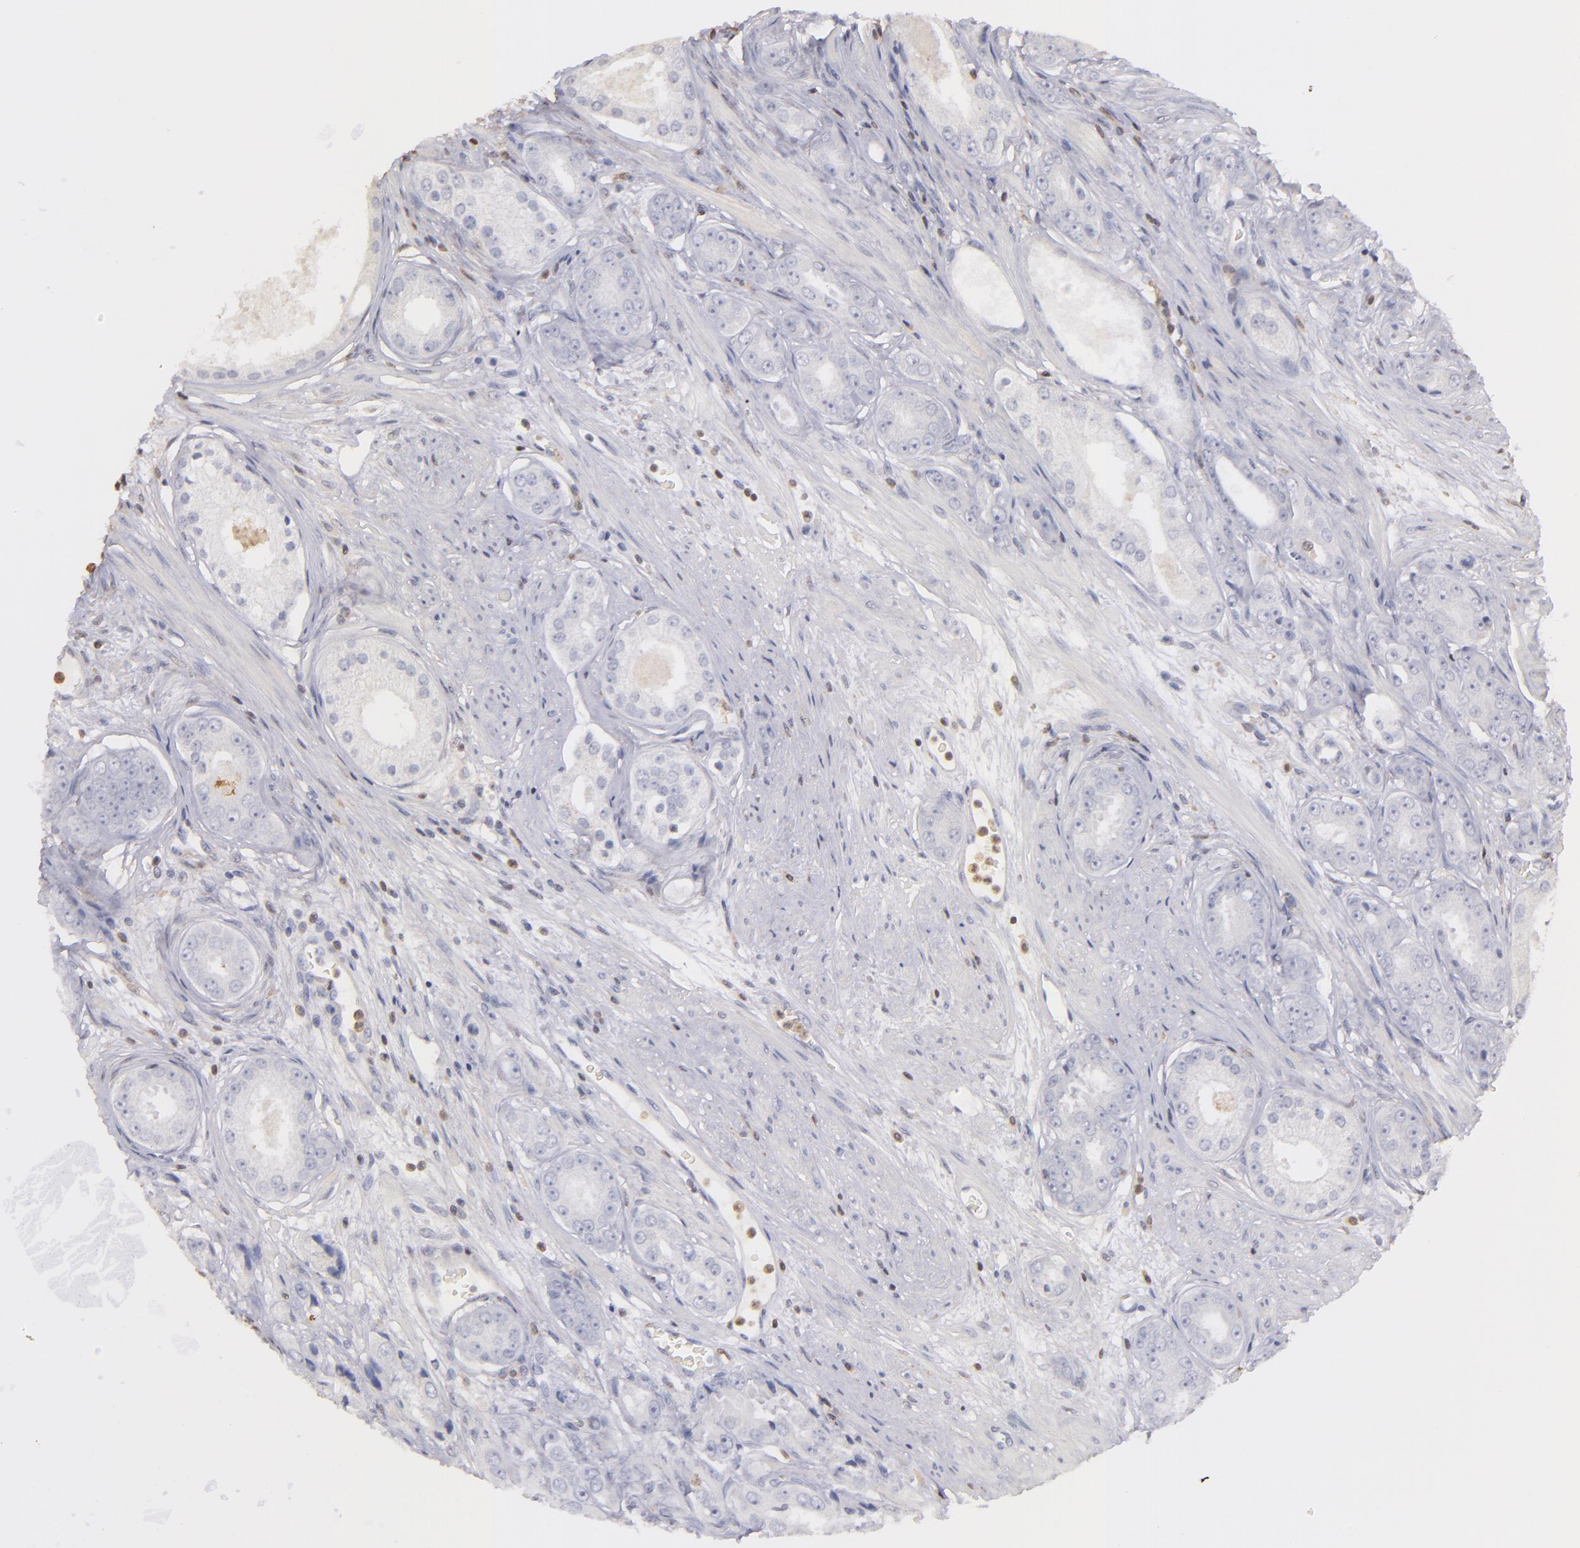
{"staining": {"intensity": "negative", "quantity": "none", "location": "none"}, "tissue": "prostate cancer", "cell_type": "Tumor cells", "image_type": "cancer", "snomed": [{"axis": "morphology", "description": "Adenocarcinoma, Medium grade"}, {"axis": "topography", "description": "Prostate"}], "caption": "There is no significant expression in tumor cells of prostate cancer.", "gene": "S100A2", "patient": {"sex": "male", "age": 53}}